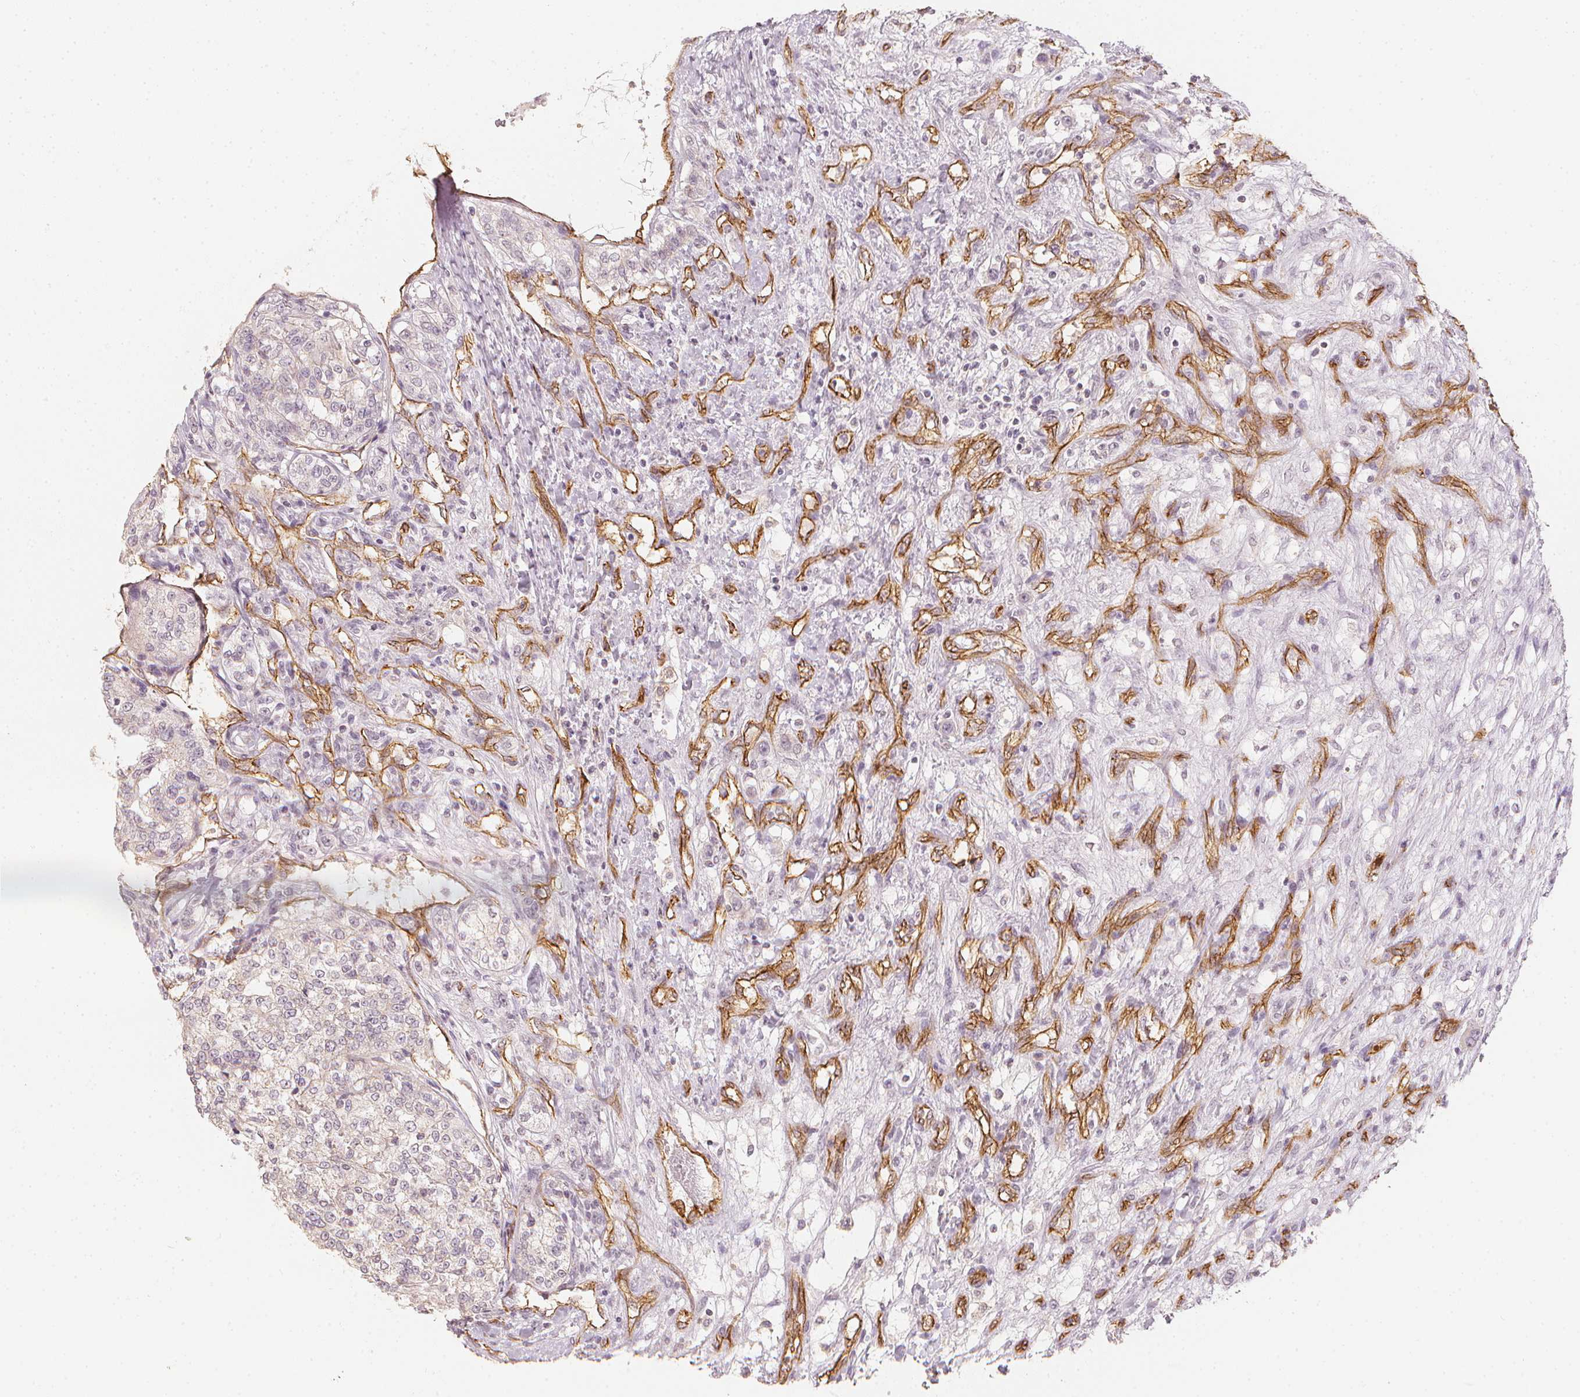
{"staining": {"intensity": "negative", "quantity": "none", "location": "none"}, "tissue": "renal cancer", "cell_type": "Tumor cells", "image_type": "cancer", "snomed": [{"axis": "morphology", "description": "Adenocarcinoma, NOS"}, {"axis": "topography", "description": "Kidney"}], "caption": "High magnification brightfield microscopy of adenocarcinoma (renal) stained with DAB (3,3'-diaminobenzidine) (brown) and counterstained with hematoxylin (blue): tumor cells show no significant positivity. Brightfield microscopy of immunohistochemistry (IHC) stained with DAB (3,3'-diaminobenzidine) (brown) and hematoxylin (blue), captured at high magnification.", "gene": "CIB1", "patient": {"sex": "female", "age": 63}}